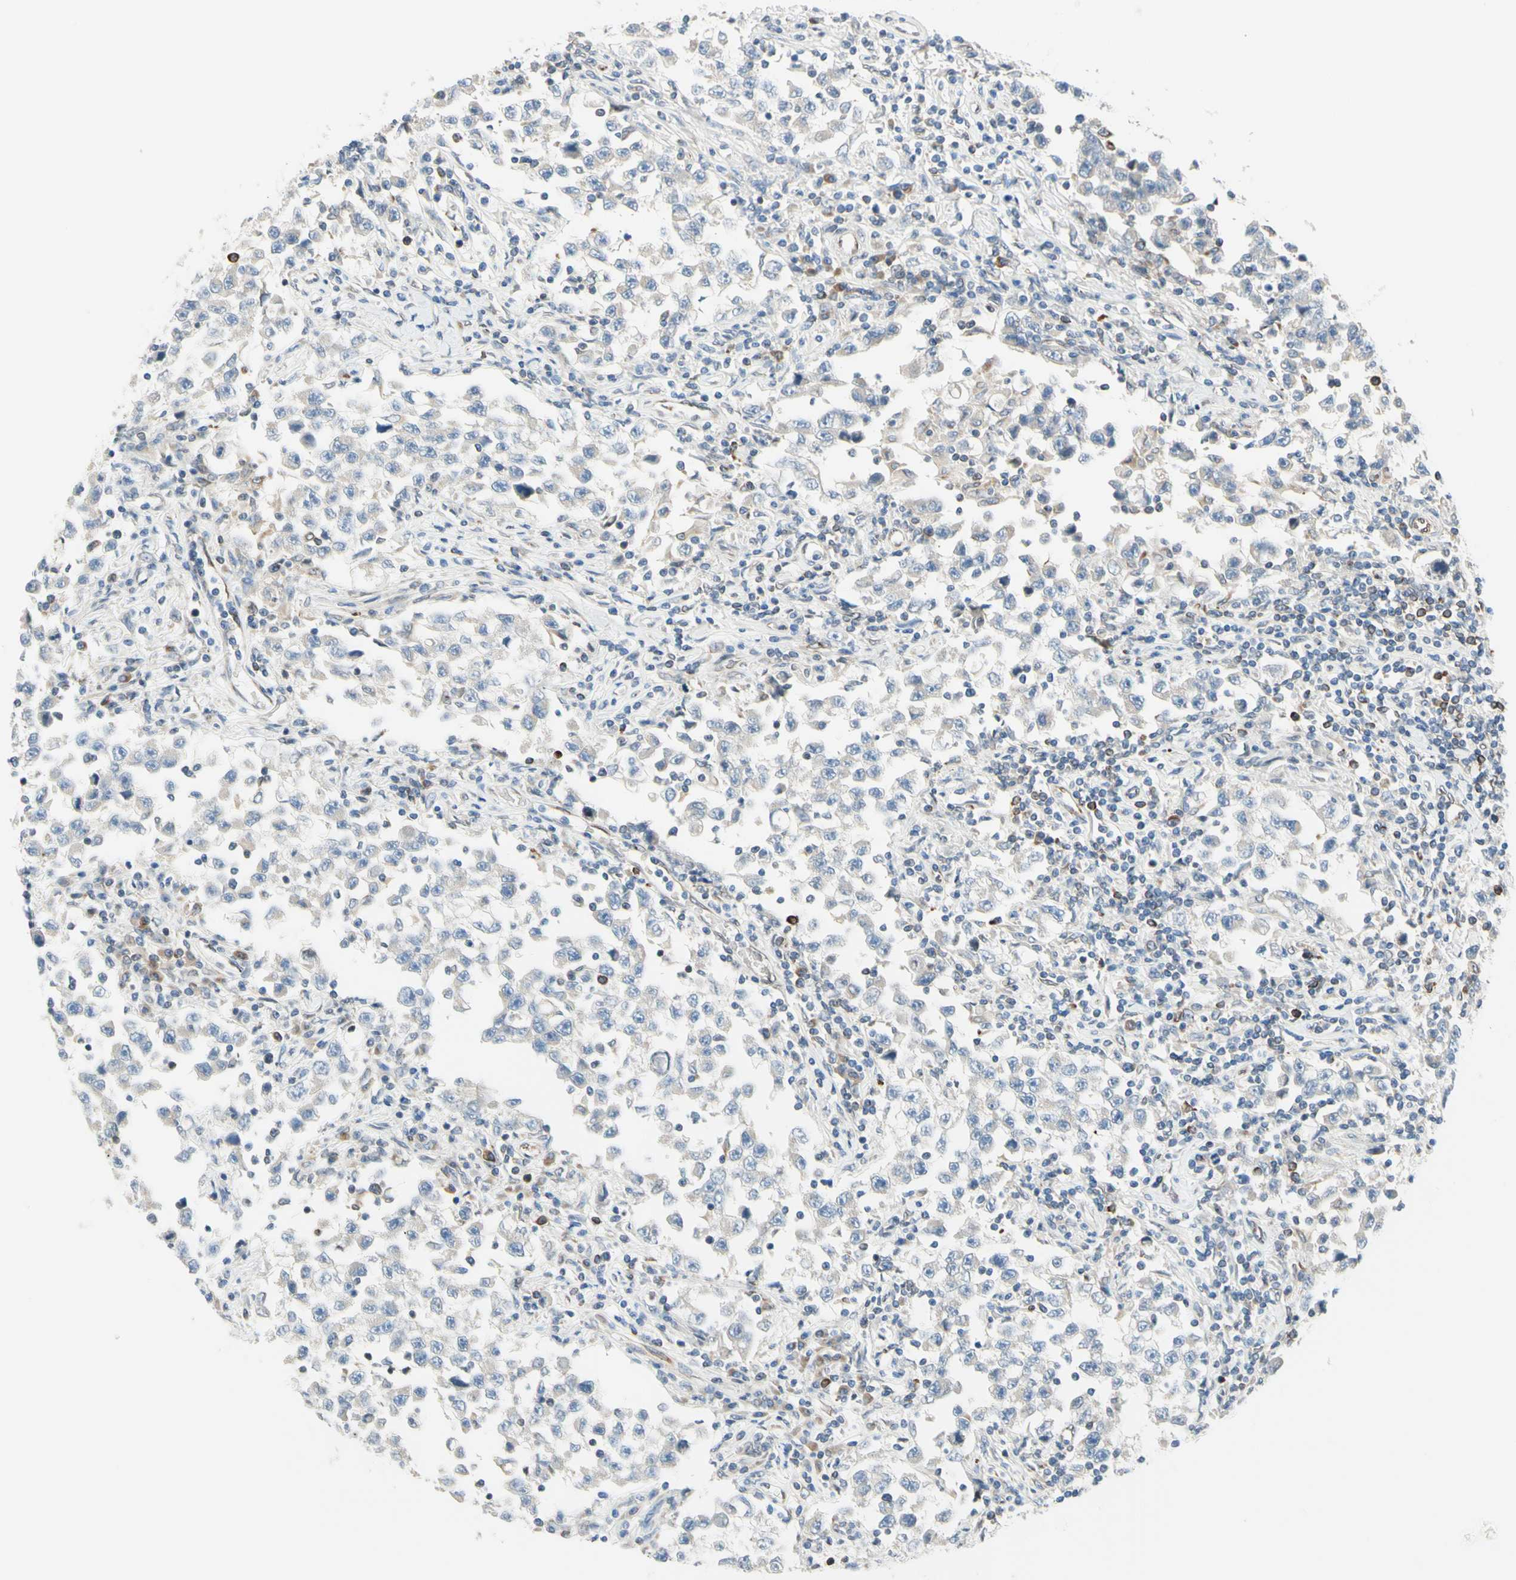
{"staining": {"intensity": "negative", "quantity": "none", "location": "none"}, "tissue": "testis cancer", "cell_type": "Tumor cells", "image_type": "cancer", "snomed": [{"axis": "morphology", "description": "Carcinoma, Embryonal, NOS"}, {"axis": "topography", "description": "Testis"}], "caption": "The image displays no significant staining in tumor cells of testis cancer.", "gene": "TRAF2", "patient": {"sex": "male", "age": 21}}